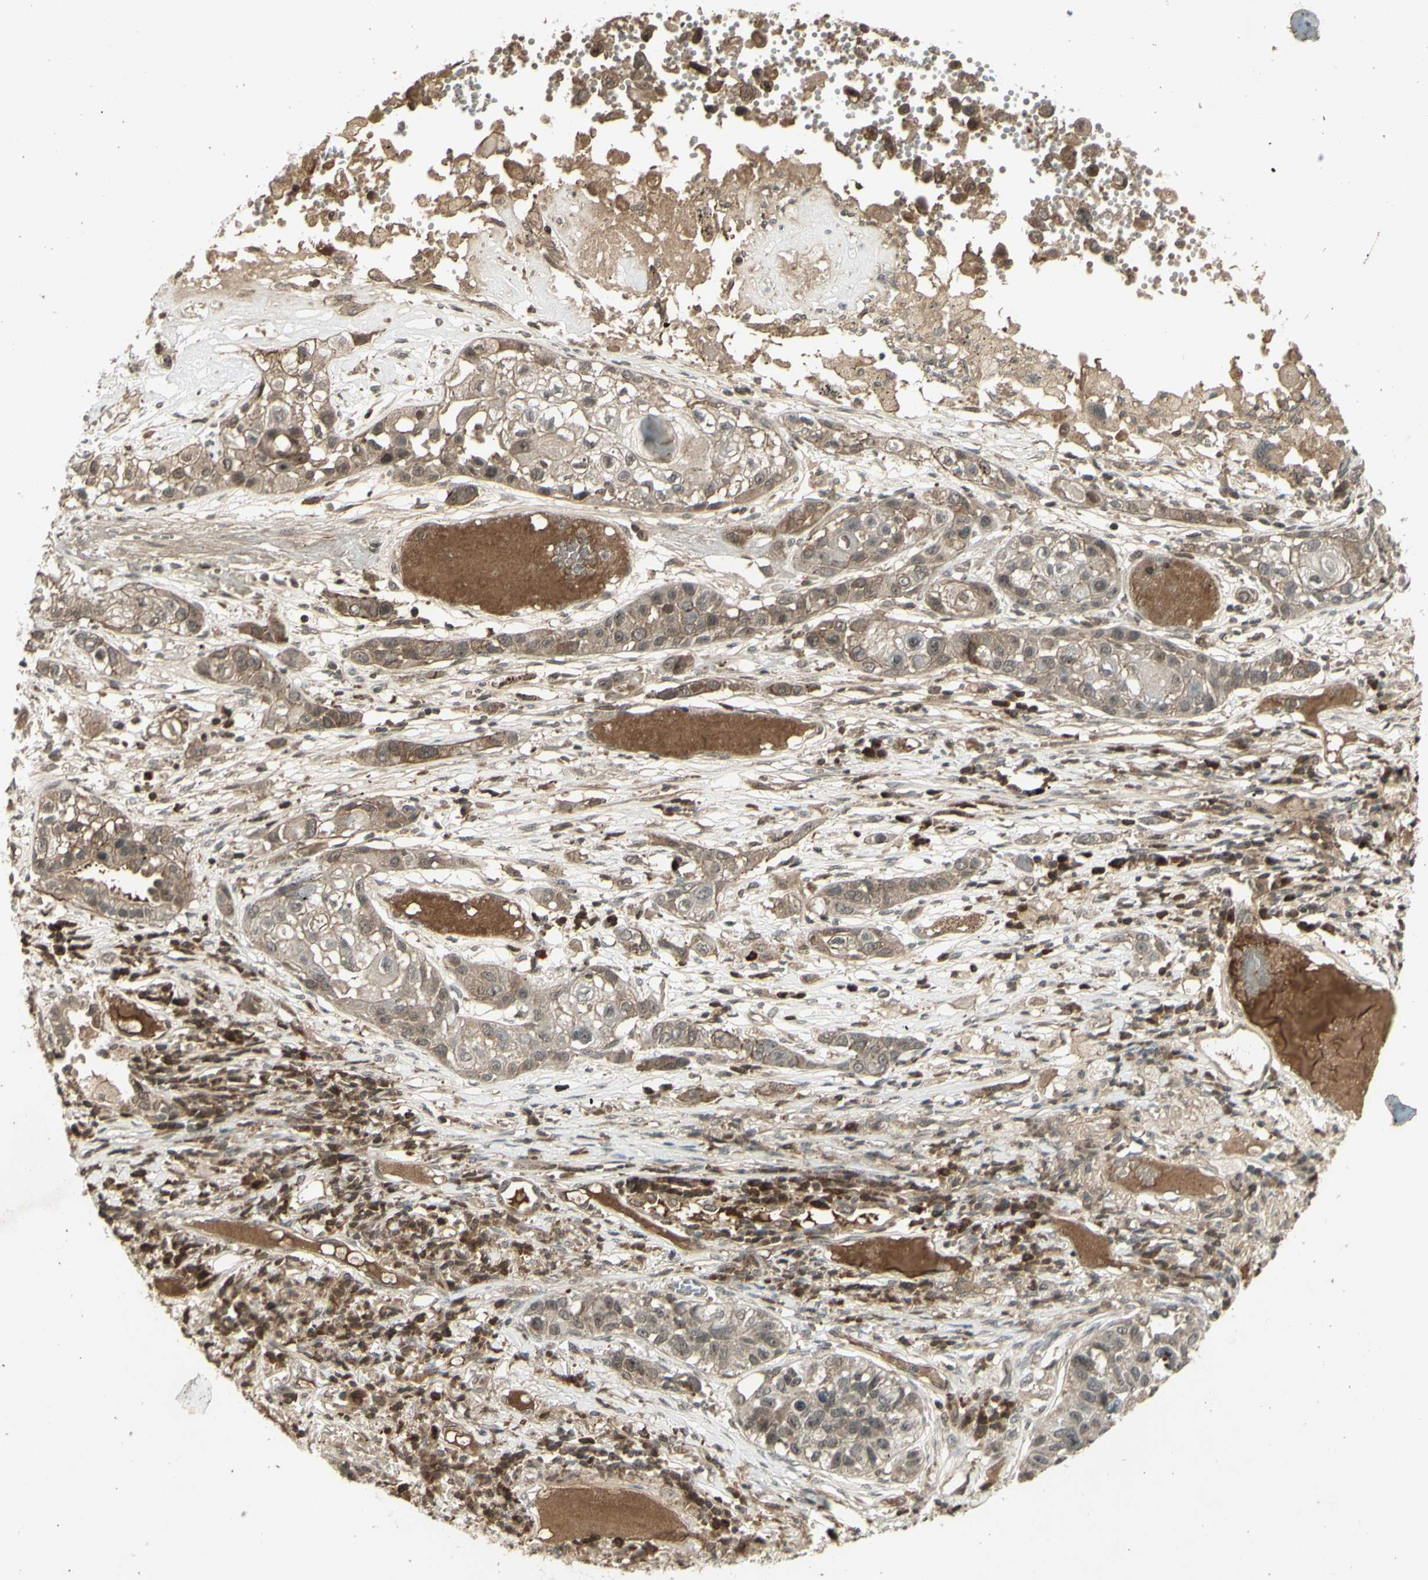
{"staining": {"intensity": "weak", "quantity": ">75%", "location": "cytoplasmic/membranous"}, "tissue": "lung cancer", "cell_type": "Tumor cells", "image_type": "cancer", "snomed": [{"axis": "morphology", "description": "Squamous cell carcinoma, NOS"}, {"axis": "topography", "description": "Lung"}], "caption": "Immunohistochemical staining of lung cancer displays low levels of weak cytoplasmic/membranous protein staining in approximately >75% of tumor cells.", "gene": "BLNK", "patient": {"sex": "male", "age": 71}}